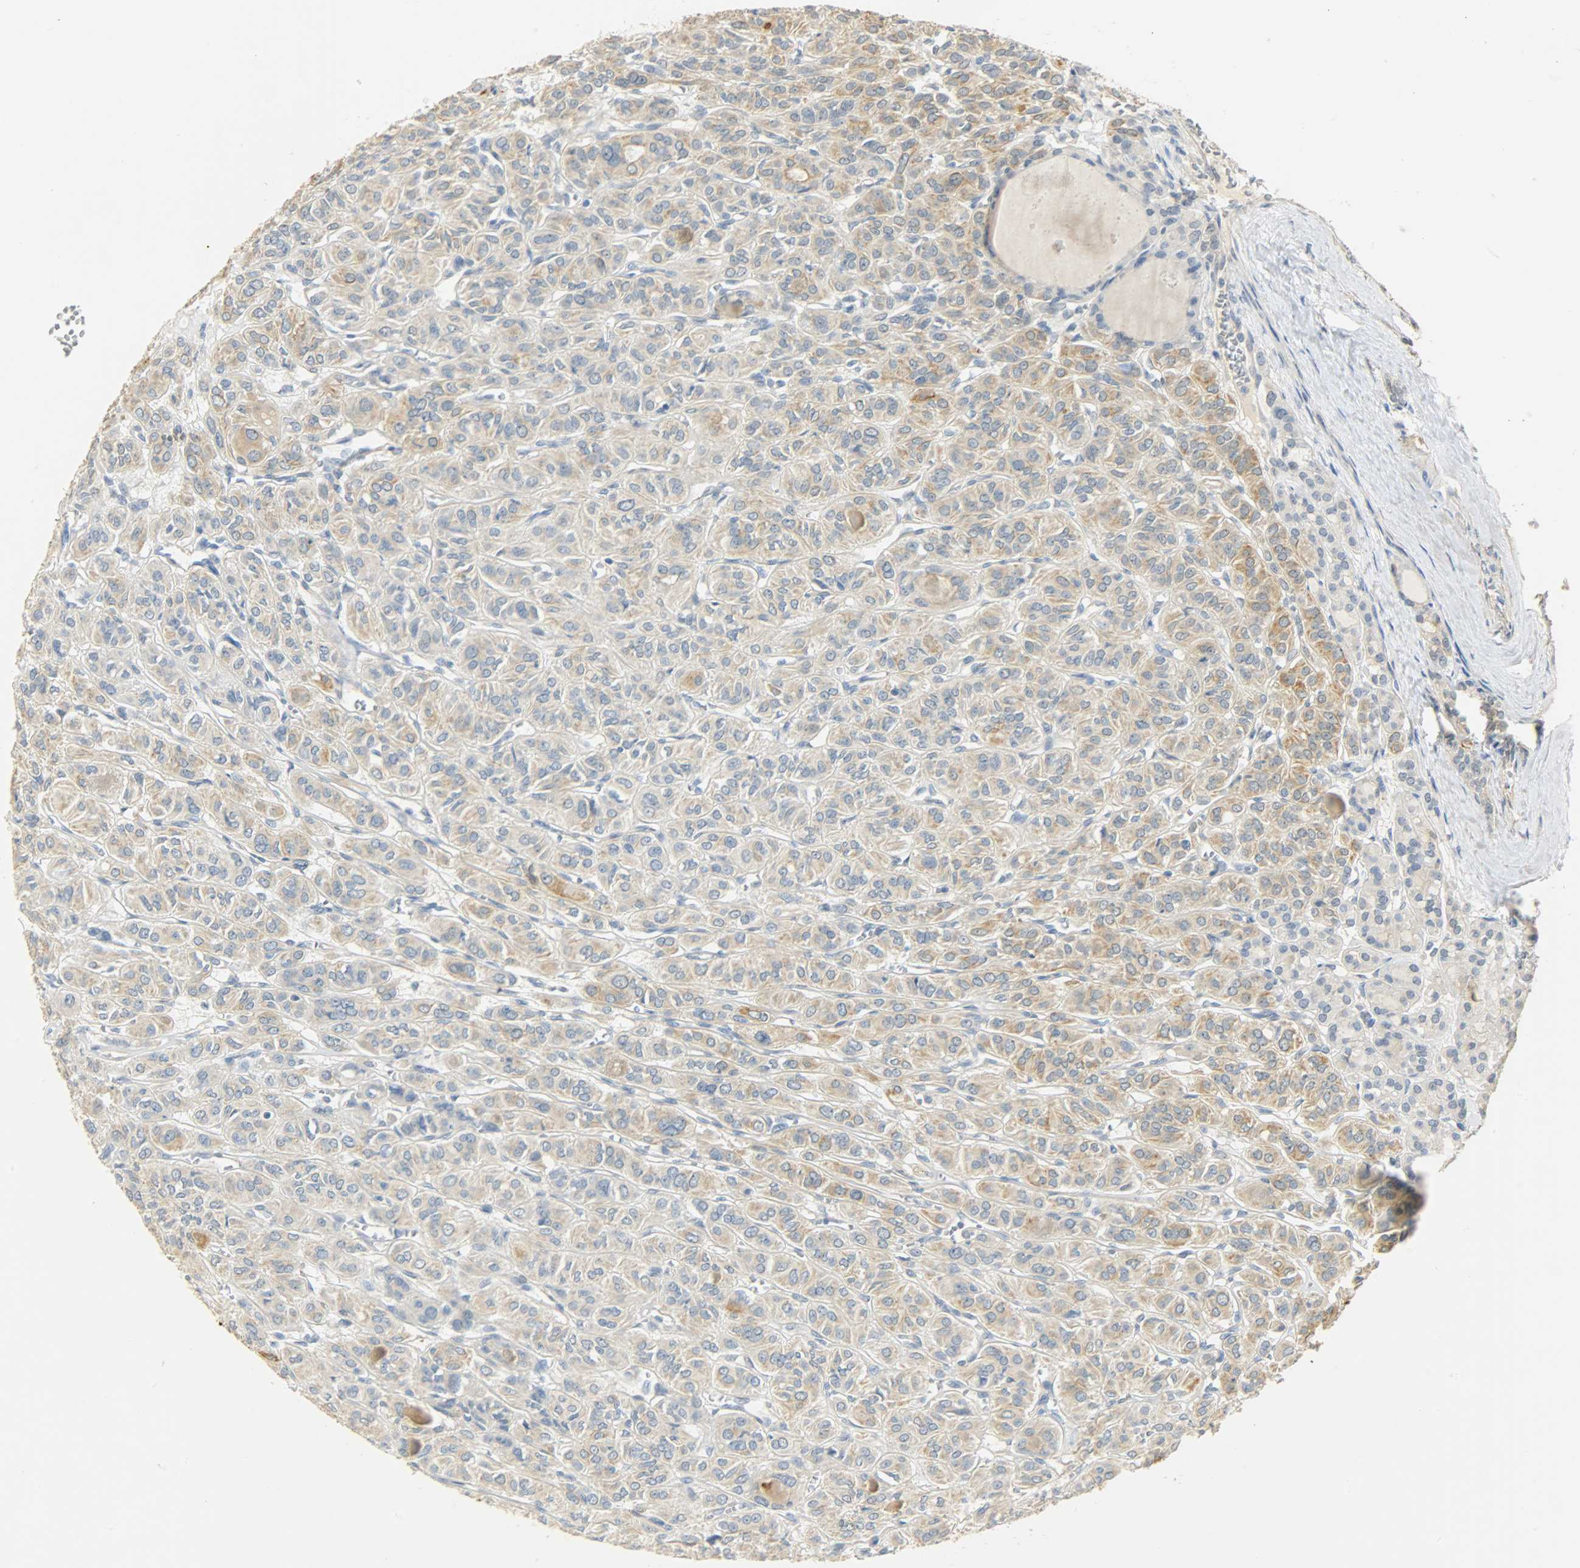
{"staining": {"intensity": "moderate", "quantity": ">75%", "location": "cytoplasmic/membranous"}, "tissue": "thyroid cancer", "cell_type": "Tumor cells", "image_type": "cancer", "snomed": [{"axis": "morphology", "description": "Follicular adenoma carcinoma, NOS"}, {"axis": "topography", "description": "Thyroid gland"}], "caption": "This histopathology image shows thyroid cancer stained with immunohistochemistry (IHC) to label a protein in brown. The cytoplasmic/membranous of tumor cells show moderate positivity for the protein. Nuclei are counter-stained blue.", "gene": "USP13", "patient": {"sex": "female", "age": 71}}